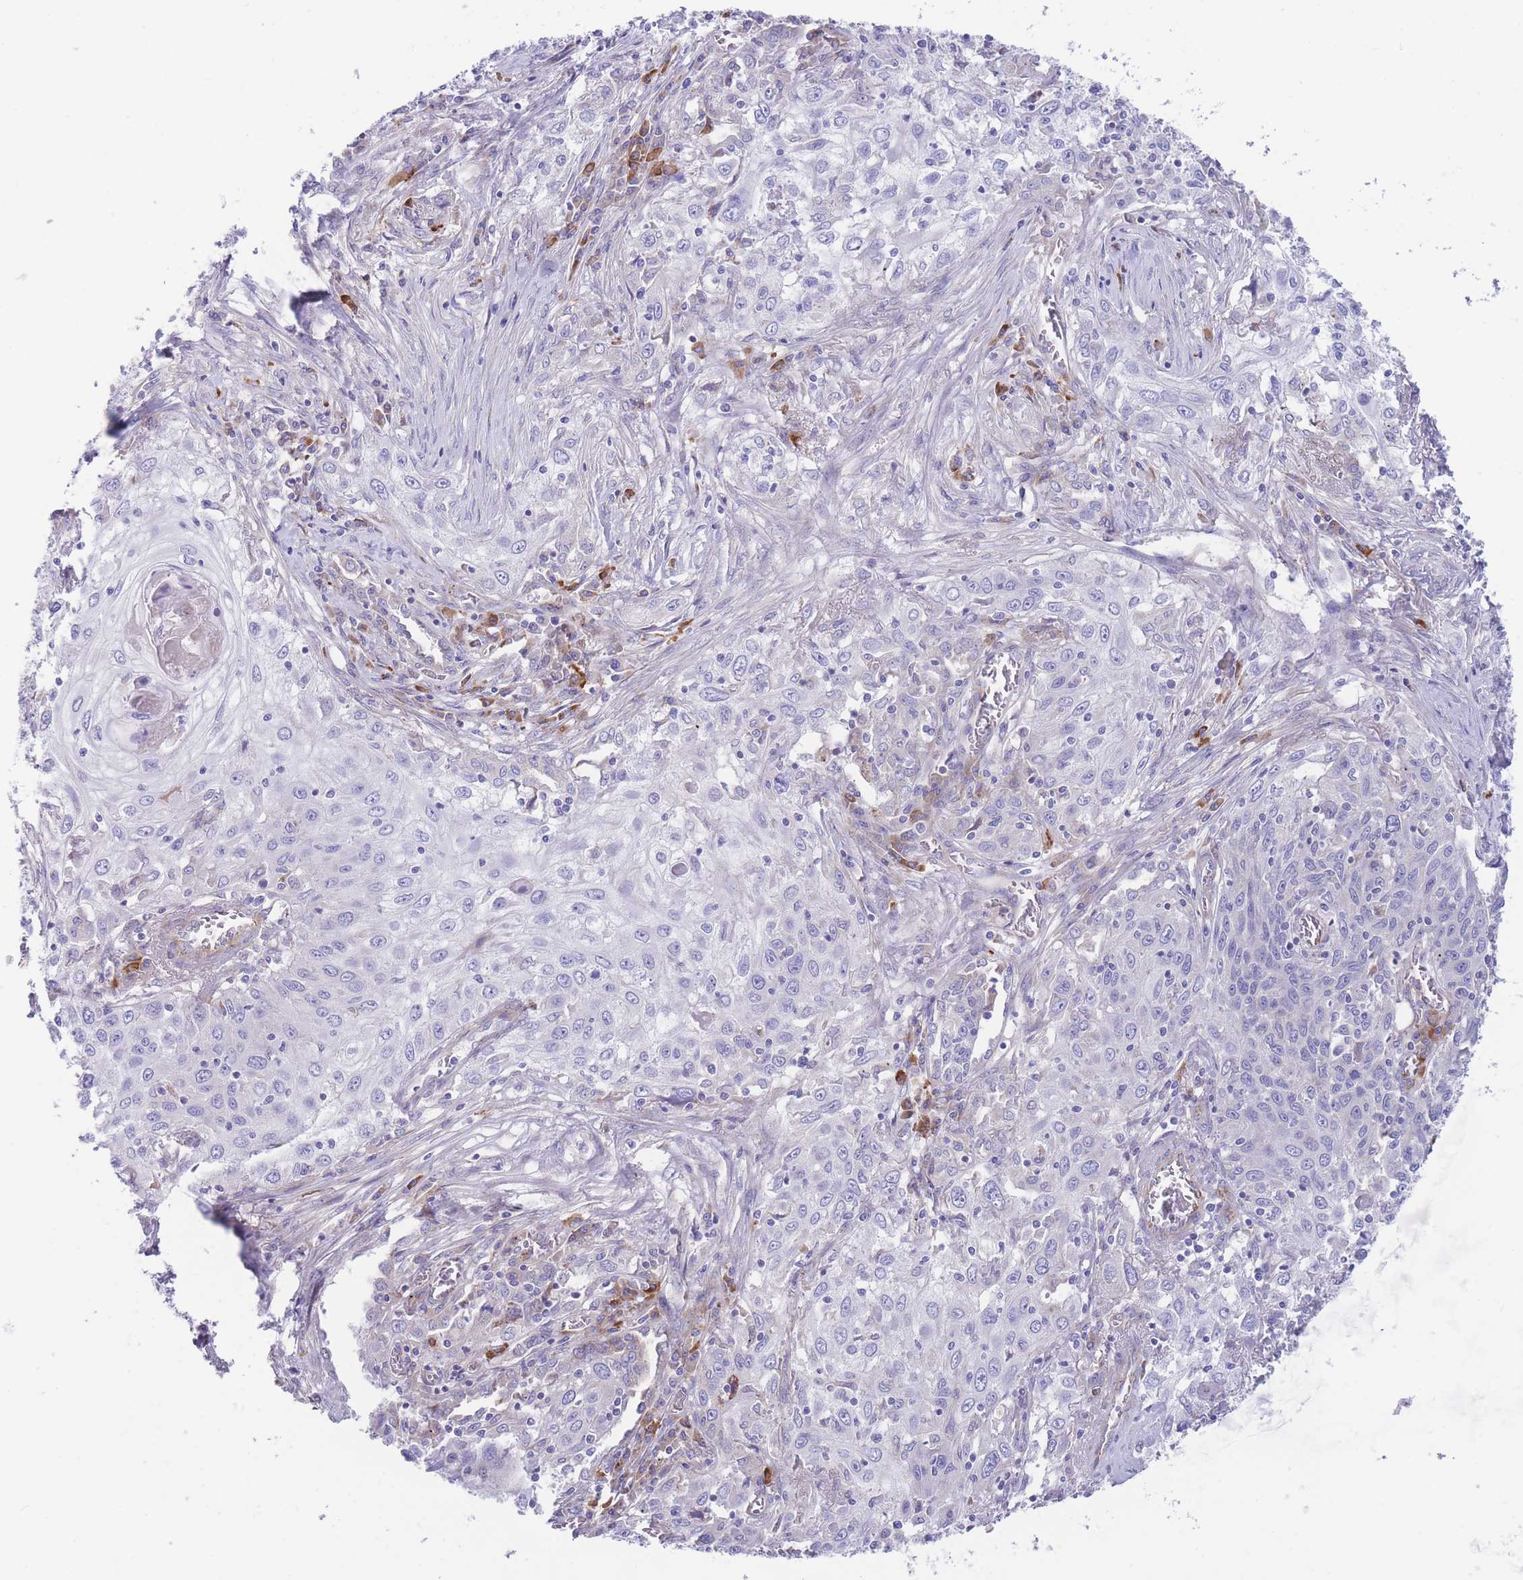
{"staining": {"intensity": "moderate", "quantity": "<25%", "location": "cytoplasmic/membranous"}, "tissue": "lung cancer", "cell_type": "Tumor cells", "image_type": "cancer", "snomed": [{"axis": "morphology", "description": "Squamous cell carcinoma, NOS"}, {"axis": "topography", "description": "Lung"}], "caption": "Immunohistochemistry (IHC) image of neoplastic tissue: human lung cancer stained using IHC demonstrates low levels of moderate protein expression localized specifically in the cytoplasmic/membranous of tumor cells, appearing as a cytoplasmic/membranous brown color.", "gene": "DET1", "patient": {"sex": "female", "age": 69}}